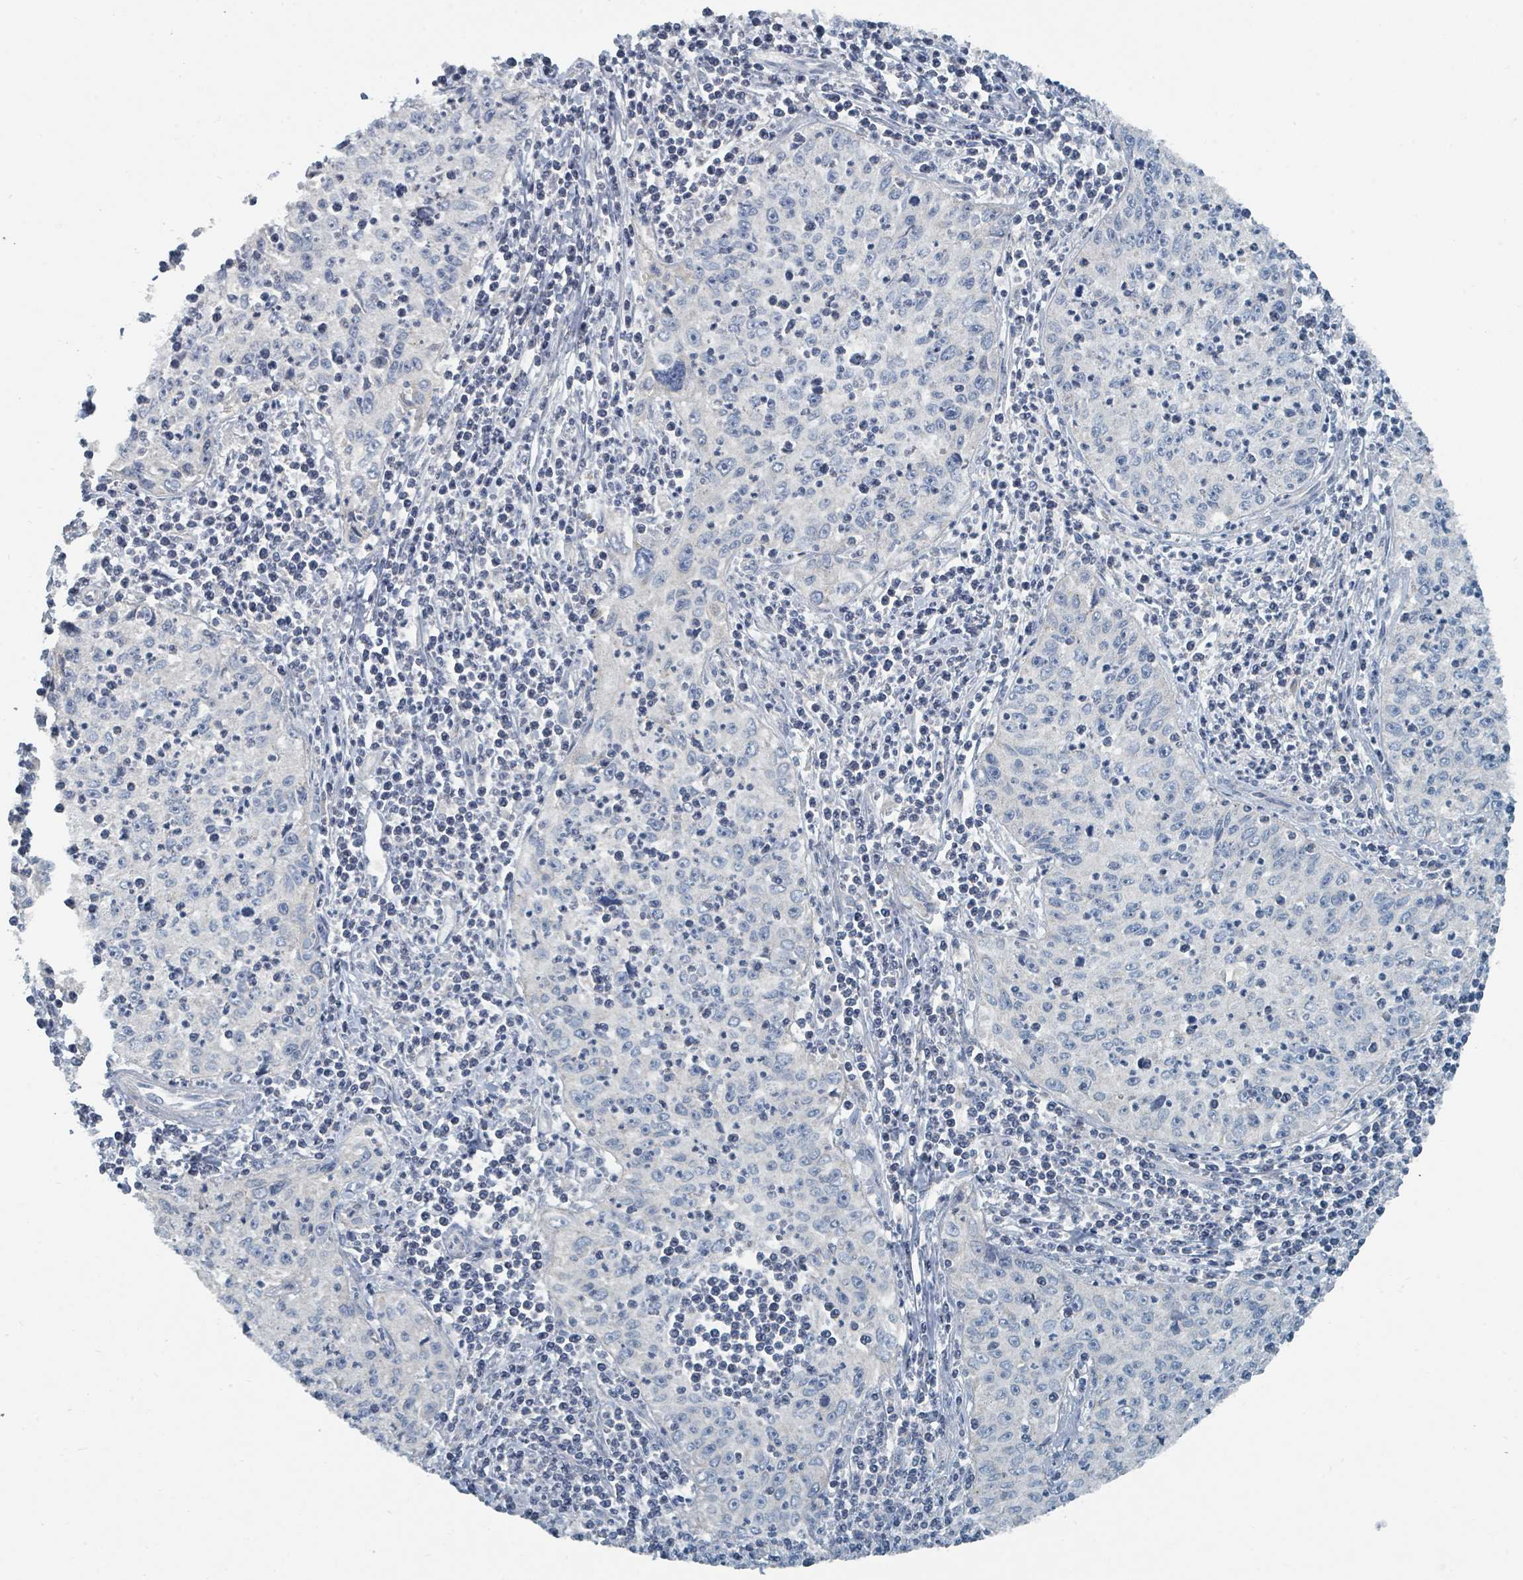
{"staining": {"intensity": "negative", "quantity": "none", "location": "none"}, "tissue": "cervical cancer", "cell_type": "Tumor cells", "image_type": "cancer", "snomed": [{"axis": "morphology", "description": "Squamous cell carcinoma, NOS"}, {"axis": "topography", "description": "Cervix"}], "caption": "IHC of human cervical cancer demonstrates no positivity in tumor cells.", "gene": "RASA4", "patient": {"sex": "female", "age": 30}}